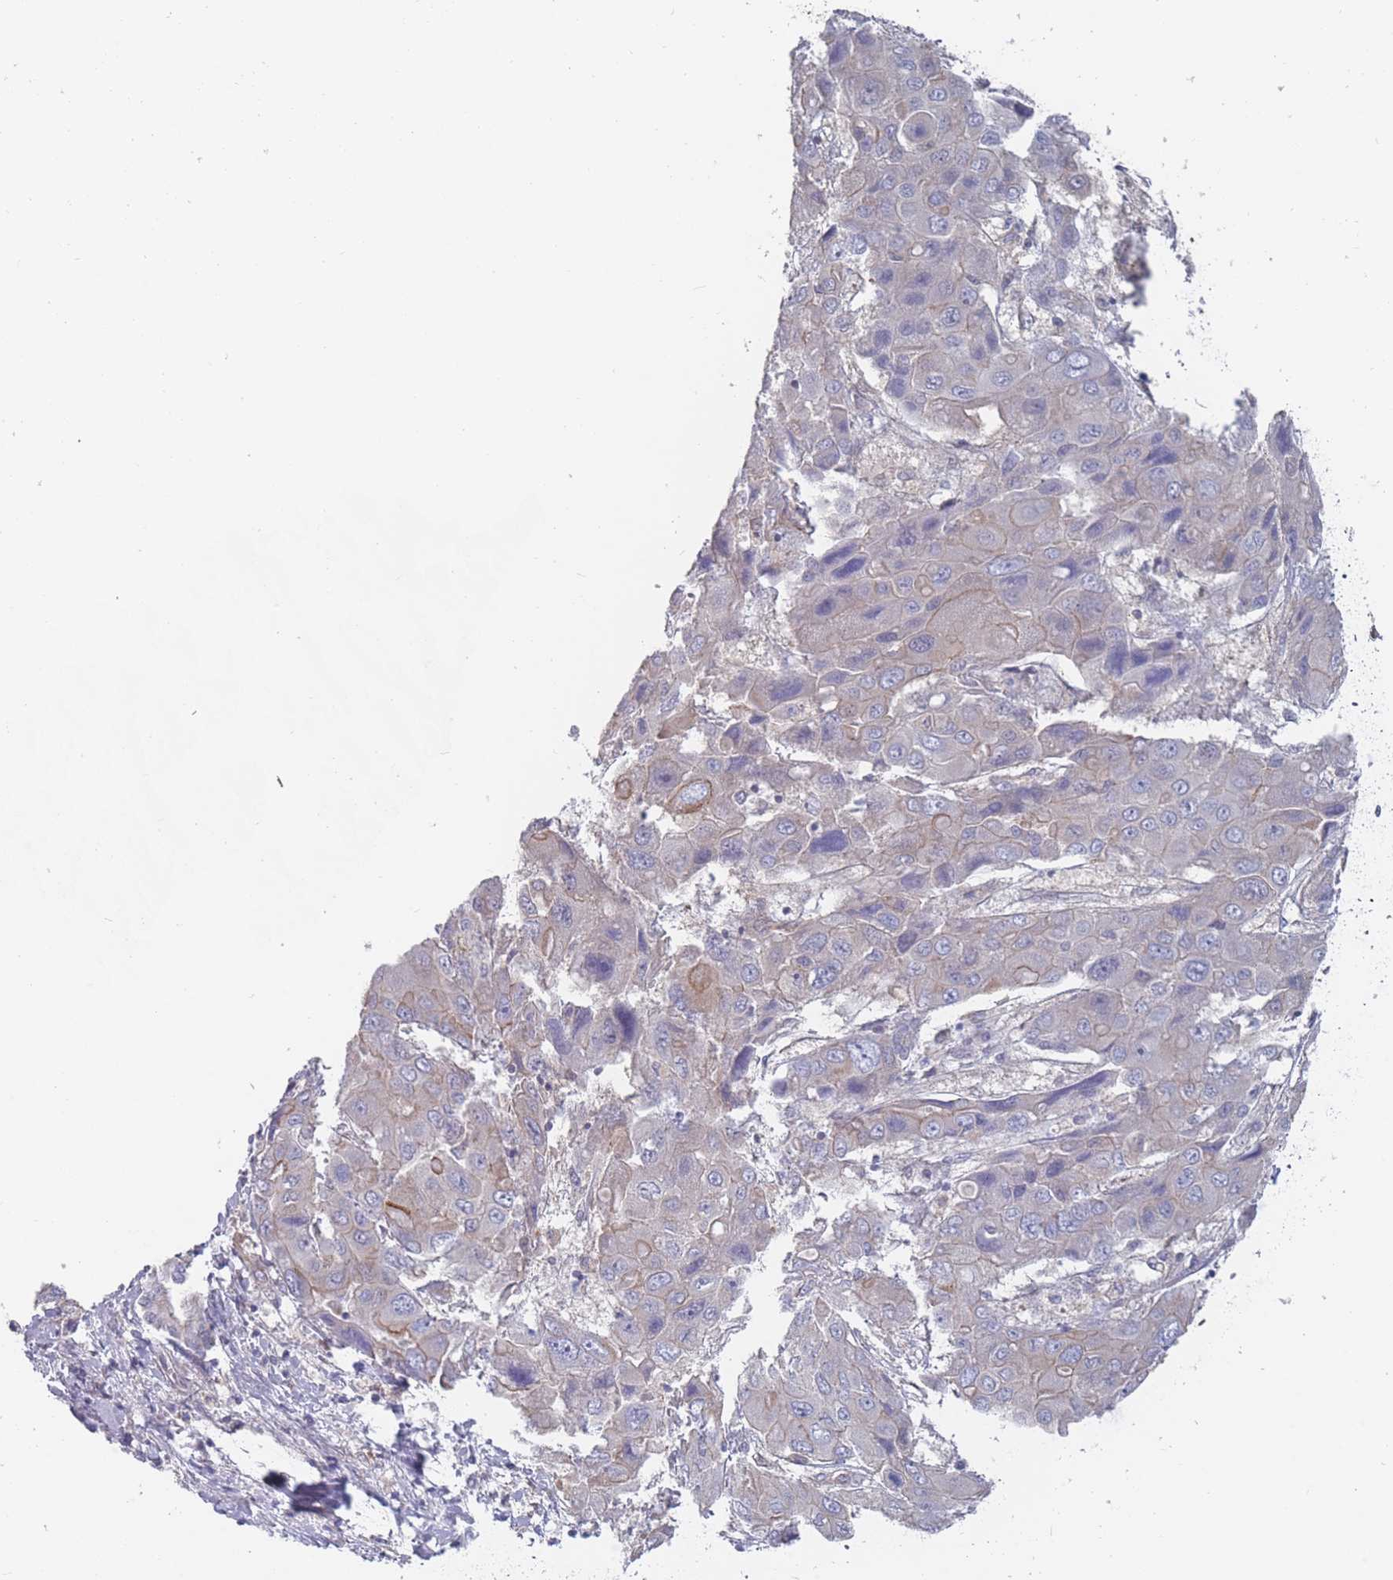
{"staining": {"intensity": "negative", "quantity": "none", "location": "none"}, "tissue": "liver cancer", "cell_type": "Tumor cells", "image_type": "cancer", "snomed": [{"axis": "morphology", "description": "Cholangiocarcinoma"}, {"axis": "topography", "description": "Liver"}], "caption": "Immunohistochemistry (IHC) micrograph of cholangiocarcinoma (liver) stained for a protein (brown), which shows no positivity in tumor cells.", "gene": "SLC1A6", "patient": {"sex": "male", "age": 67}}